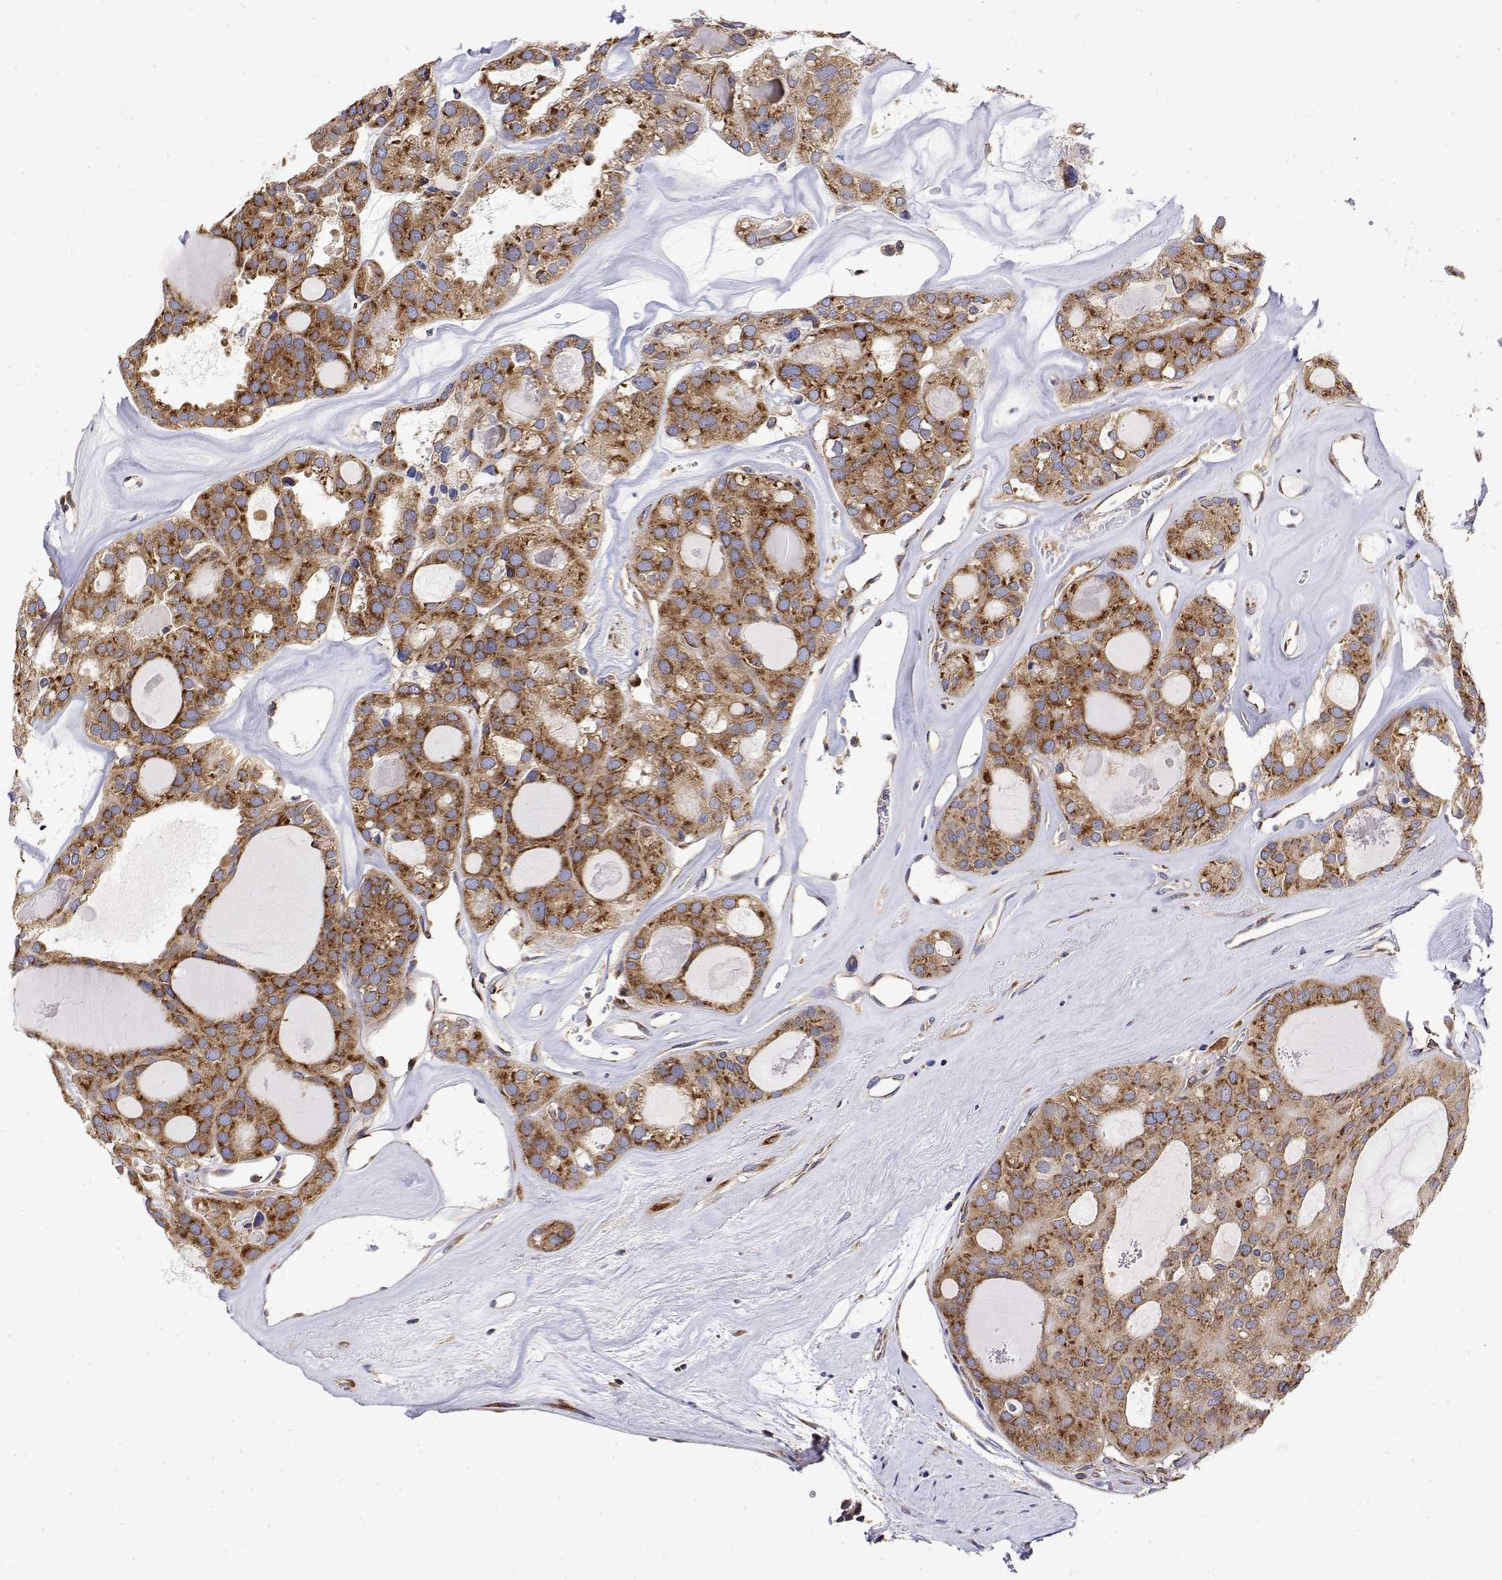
{"staining": {"intensity": "strong", "quantity": ">75%", "location": "cytoplasmic/membranous"}, "tissue": "thyroid cancer", "cell_type": "Tumor cells", "image_type": "cancer", "snomed": [{"axis": "morphology", "description": "Follicular adenoma carcinoma, NOS"}, {"axis": "topography", "description": "Thyroid gland"}], "caption": "The immunohistochemical stain shows strong cytoplasmic/membranous positivity in tumor cells of thyroid follicular adenoma carcinoma tissue.", "gene": "EEF1G", "patient": {"sex": "male", "age": 75}}